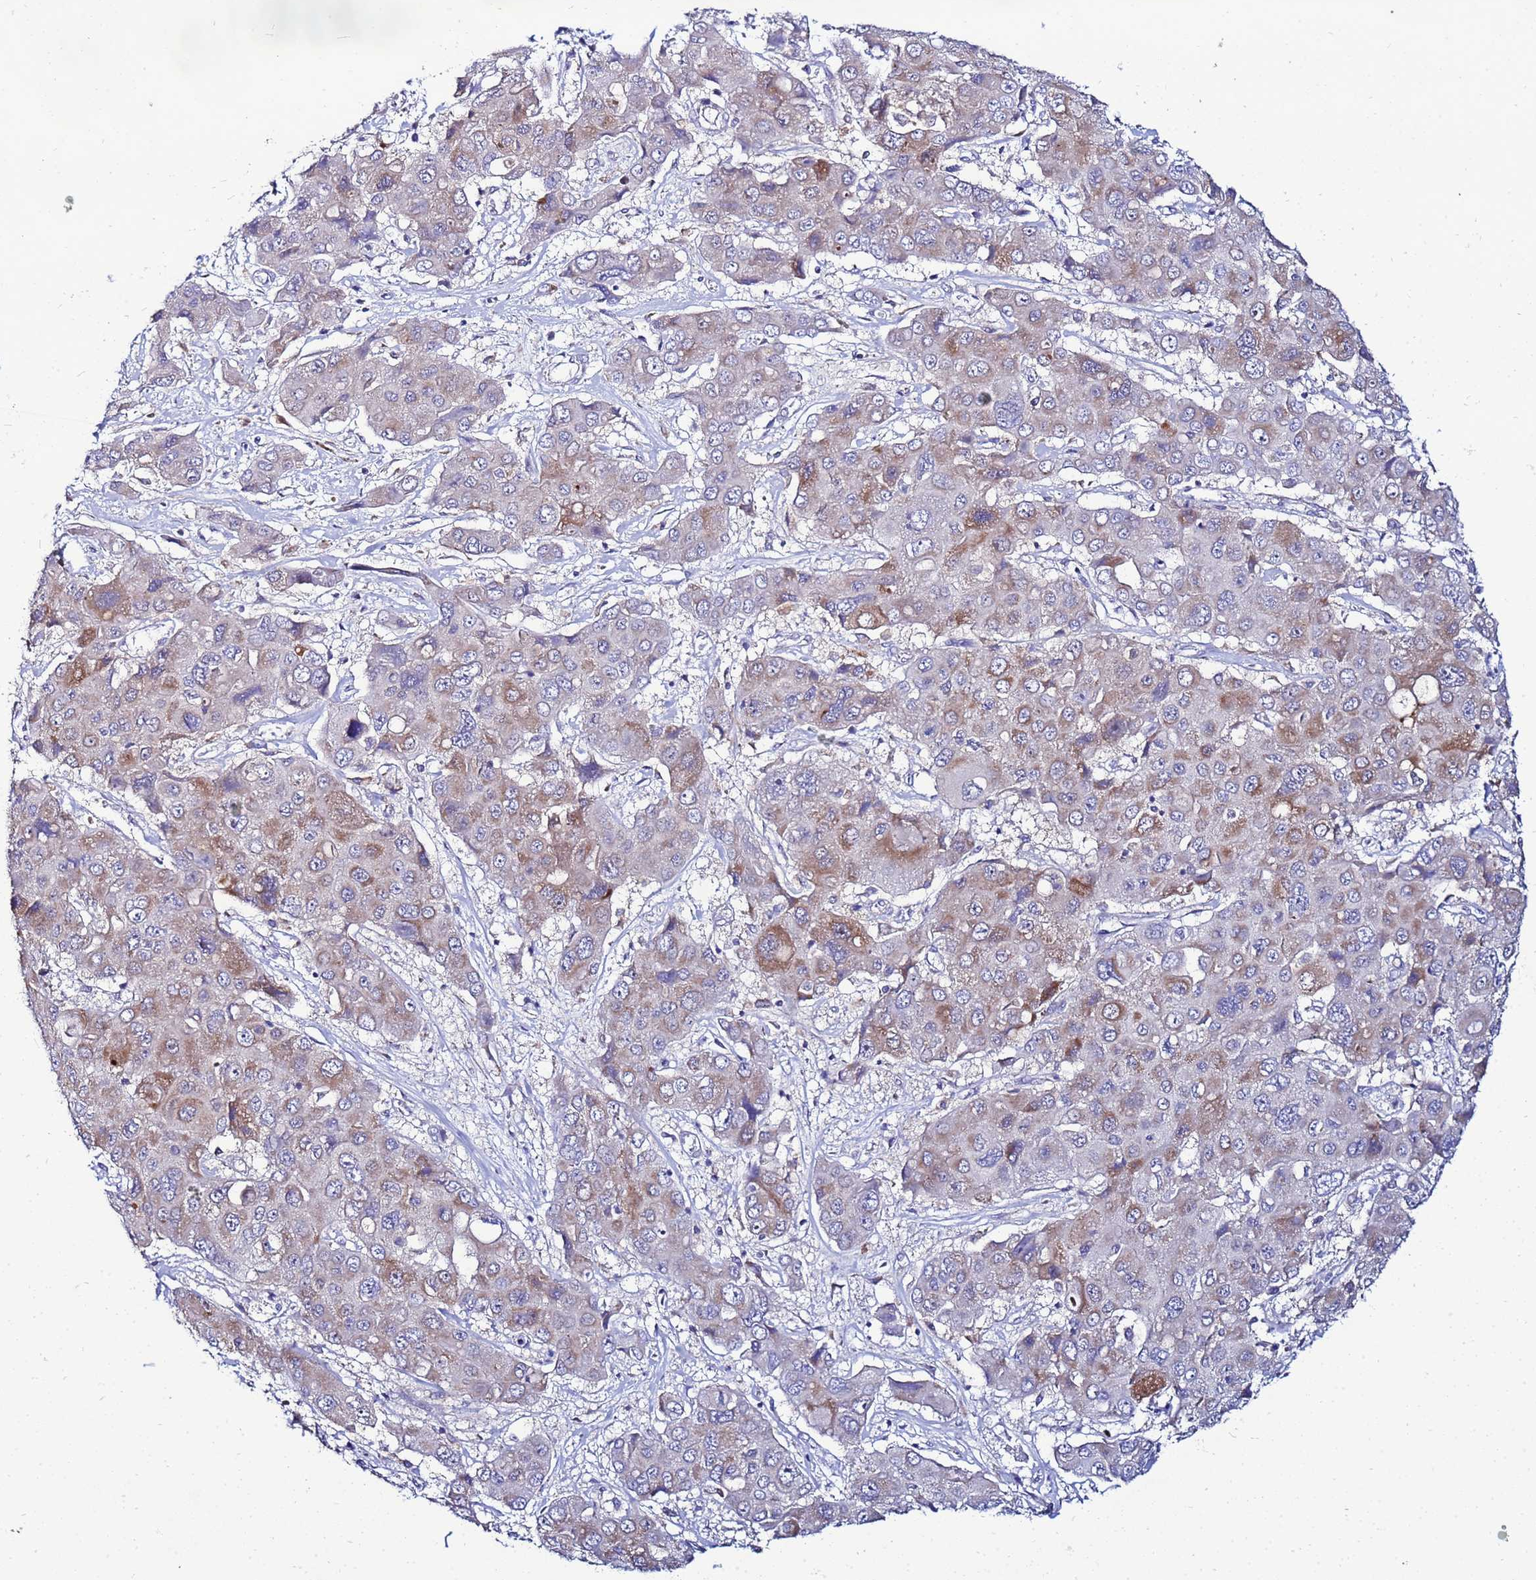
{"staining": {"intensity": "weak", "quantity": "25%-75%", "location": "cytoplasmic/membranous"}, "tissue": "liver cancer", "cell_type": "Tumor cells", "image_type": "cancer", "snomed": [{"axis": "morphology", "description": "Cholangiocarcinoma"}, {"axis": "topography", "description": "Liver"}], "caption": "Protein expression analysis of human cholangiocarcinoma (liver) reveals weak cytoplasmic/membranous positivity in about 25%-75% of tumor cells.", "gene": "FAHD2A", "patient": {"sex": "male", "age": 67}}